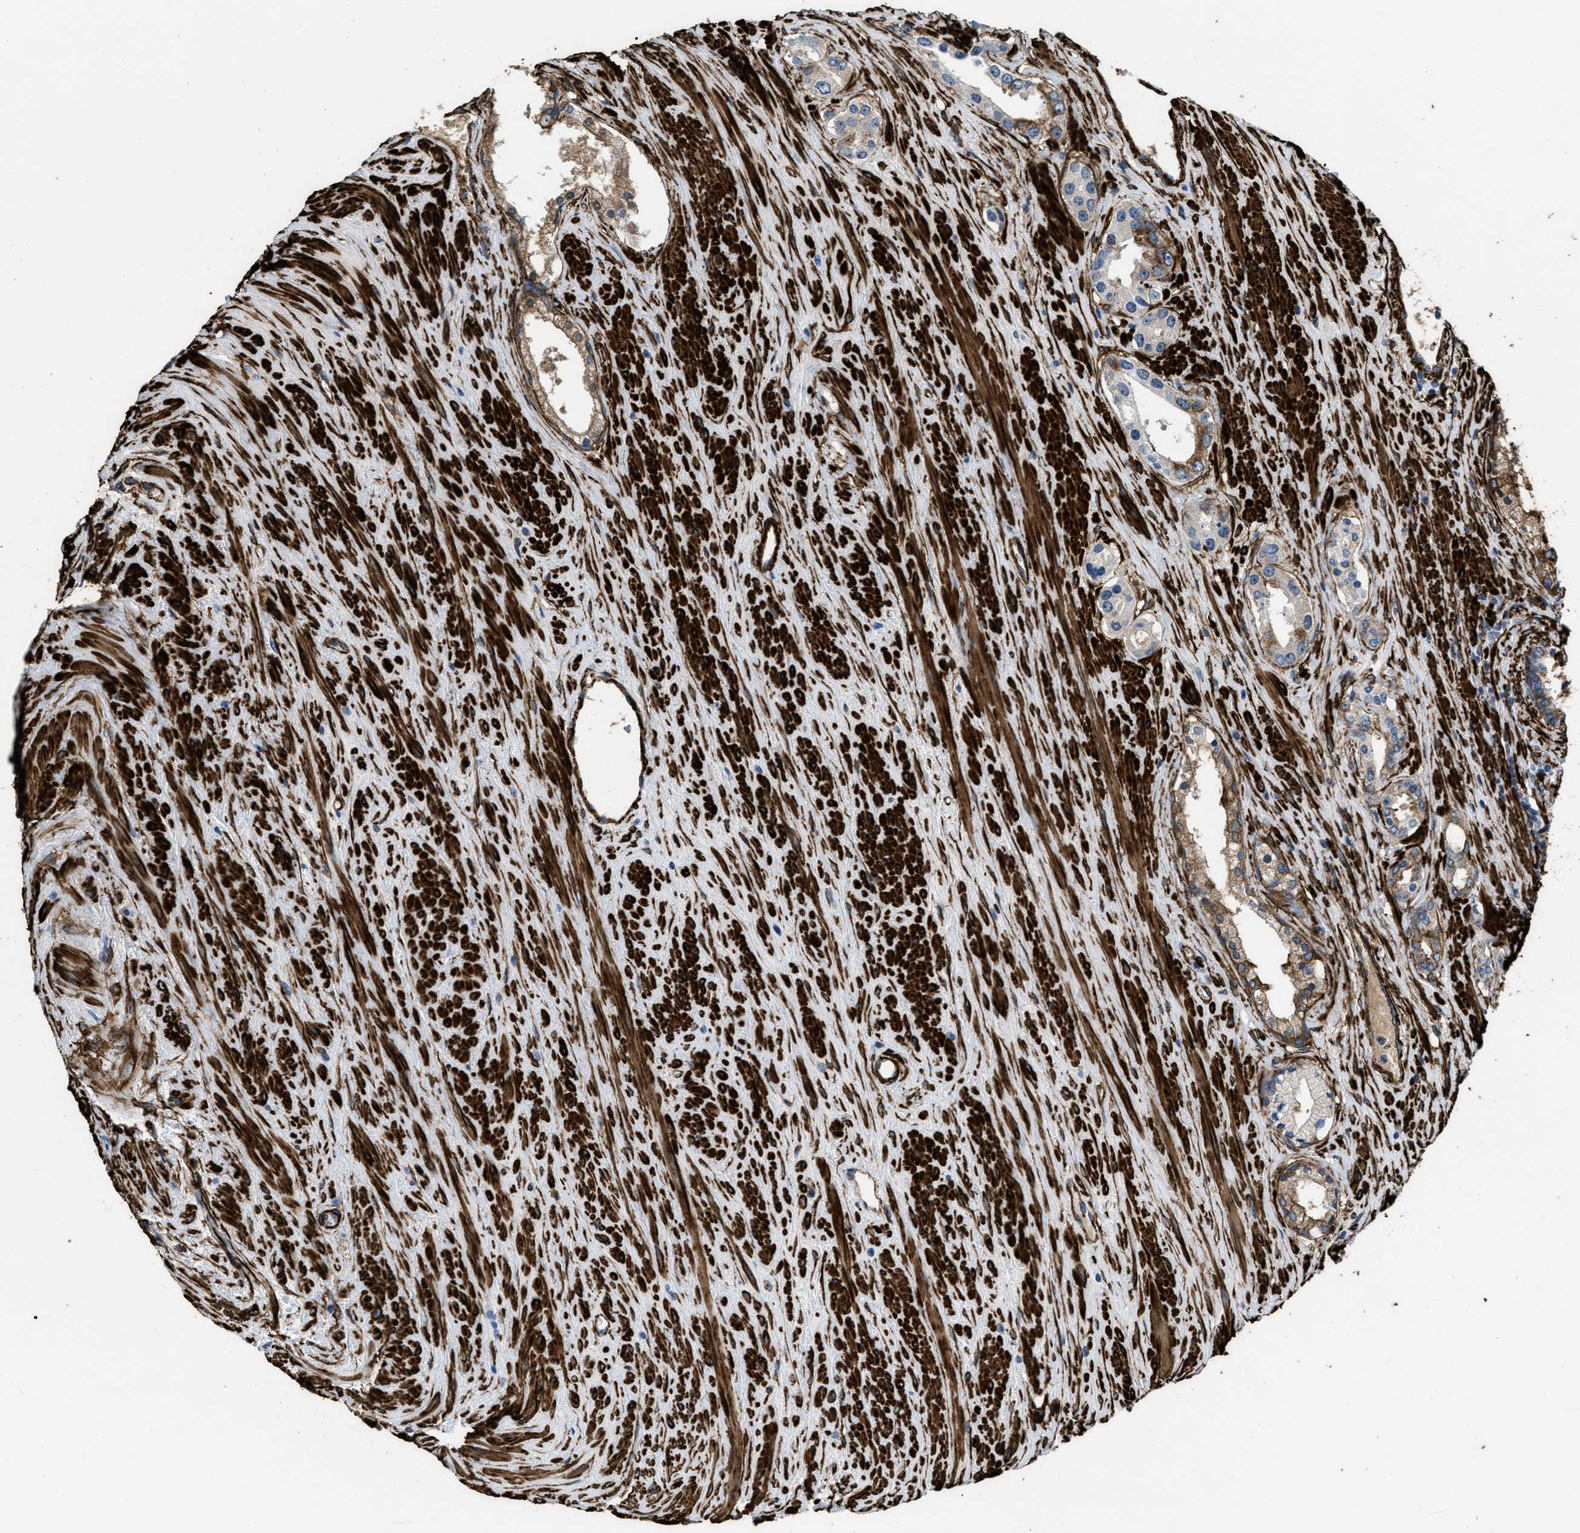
{"staining": {"intensity": "moderate", "quantity": ">75%", "location": "cytoplasmic/membranous"}, "tissue": "prostate cancer", "cell_type": "Tumor cells", "image_type": "cancer", "snomed": [{"axis": "morphology", "description": "Adenocarcinoma, High grade"}, {"axis": "topography", "description": "Prostate"}], "caption": "Protein staining demonstrates moderate cytoplasmic/membranous positivity in about >75% of tumor cells in prostate high-grade adenocarcinoma.", "gene": "CALD1", "patient": {"sex": "male", "age": 71}}